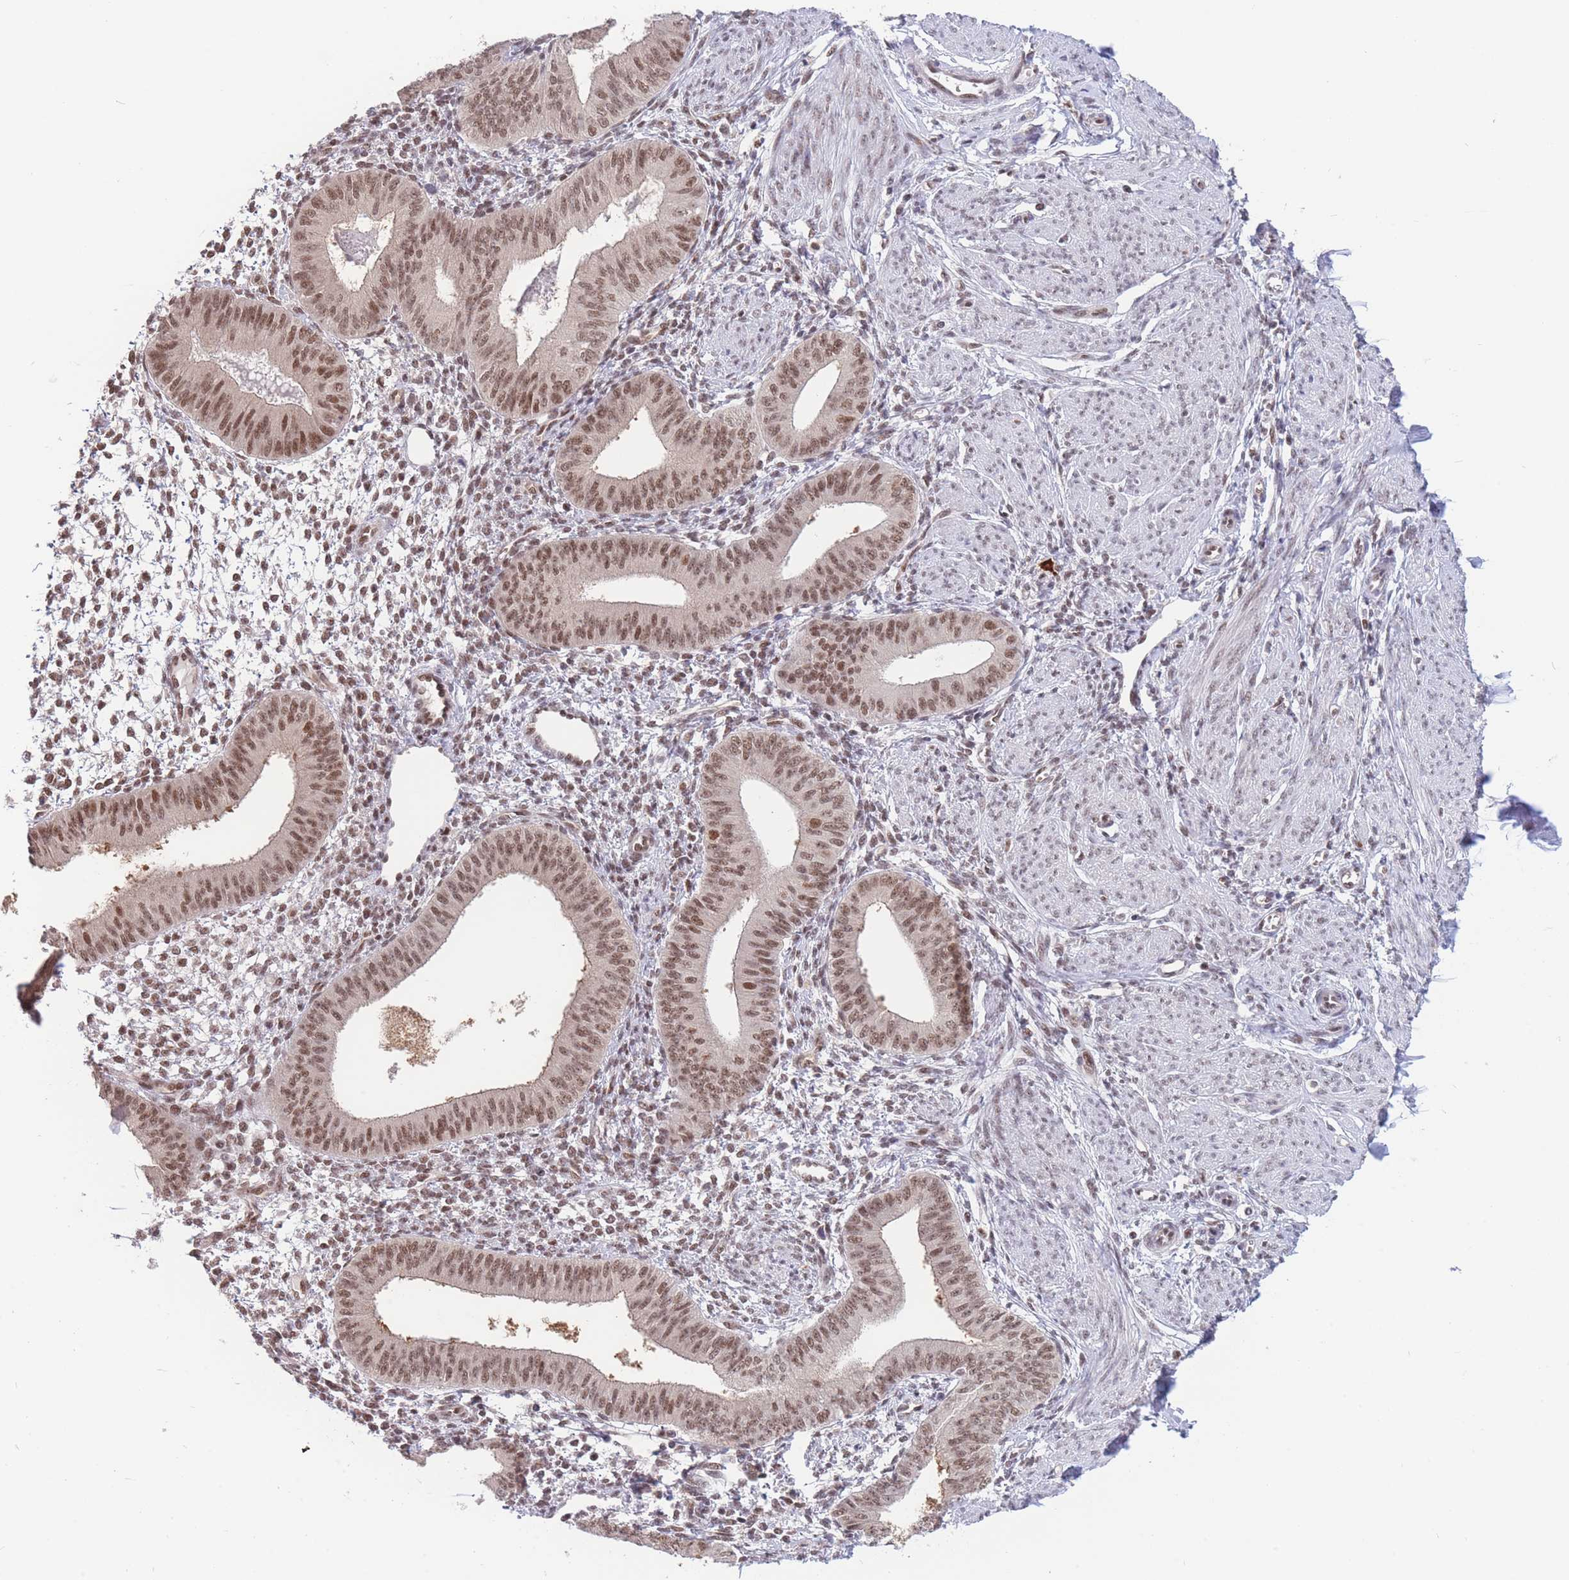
{"staining": {"intensity": "moderate", "quantity": "25%-75%", "location": "nuclear"}, "tissue": "endometrium", "cell_type": "Cells in endometrial stroma", "image_type": "normal", "snomed": [{"axis": "morphology", "description": "Normal tissue, NOS"}, {"axis": "topography", "description": "Endometrium"}], "caption": "This photomicrograph shows immunohistochemistry staining of unremarkable endometrium, with medium moderate nuclear expression in about 25%-75% of cells in endometrial stroma.", "gene": "SMAD9", "patient": {"sex": "female", "age": 49}}